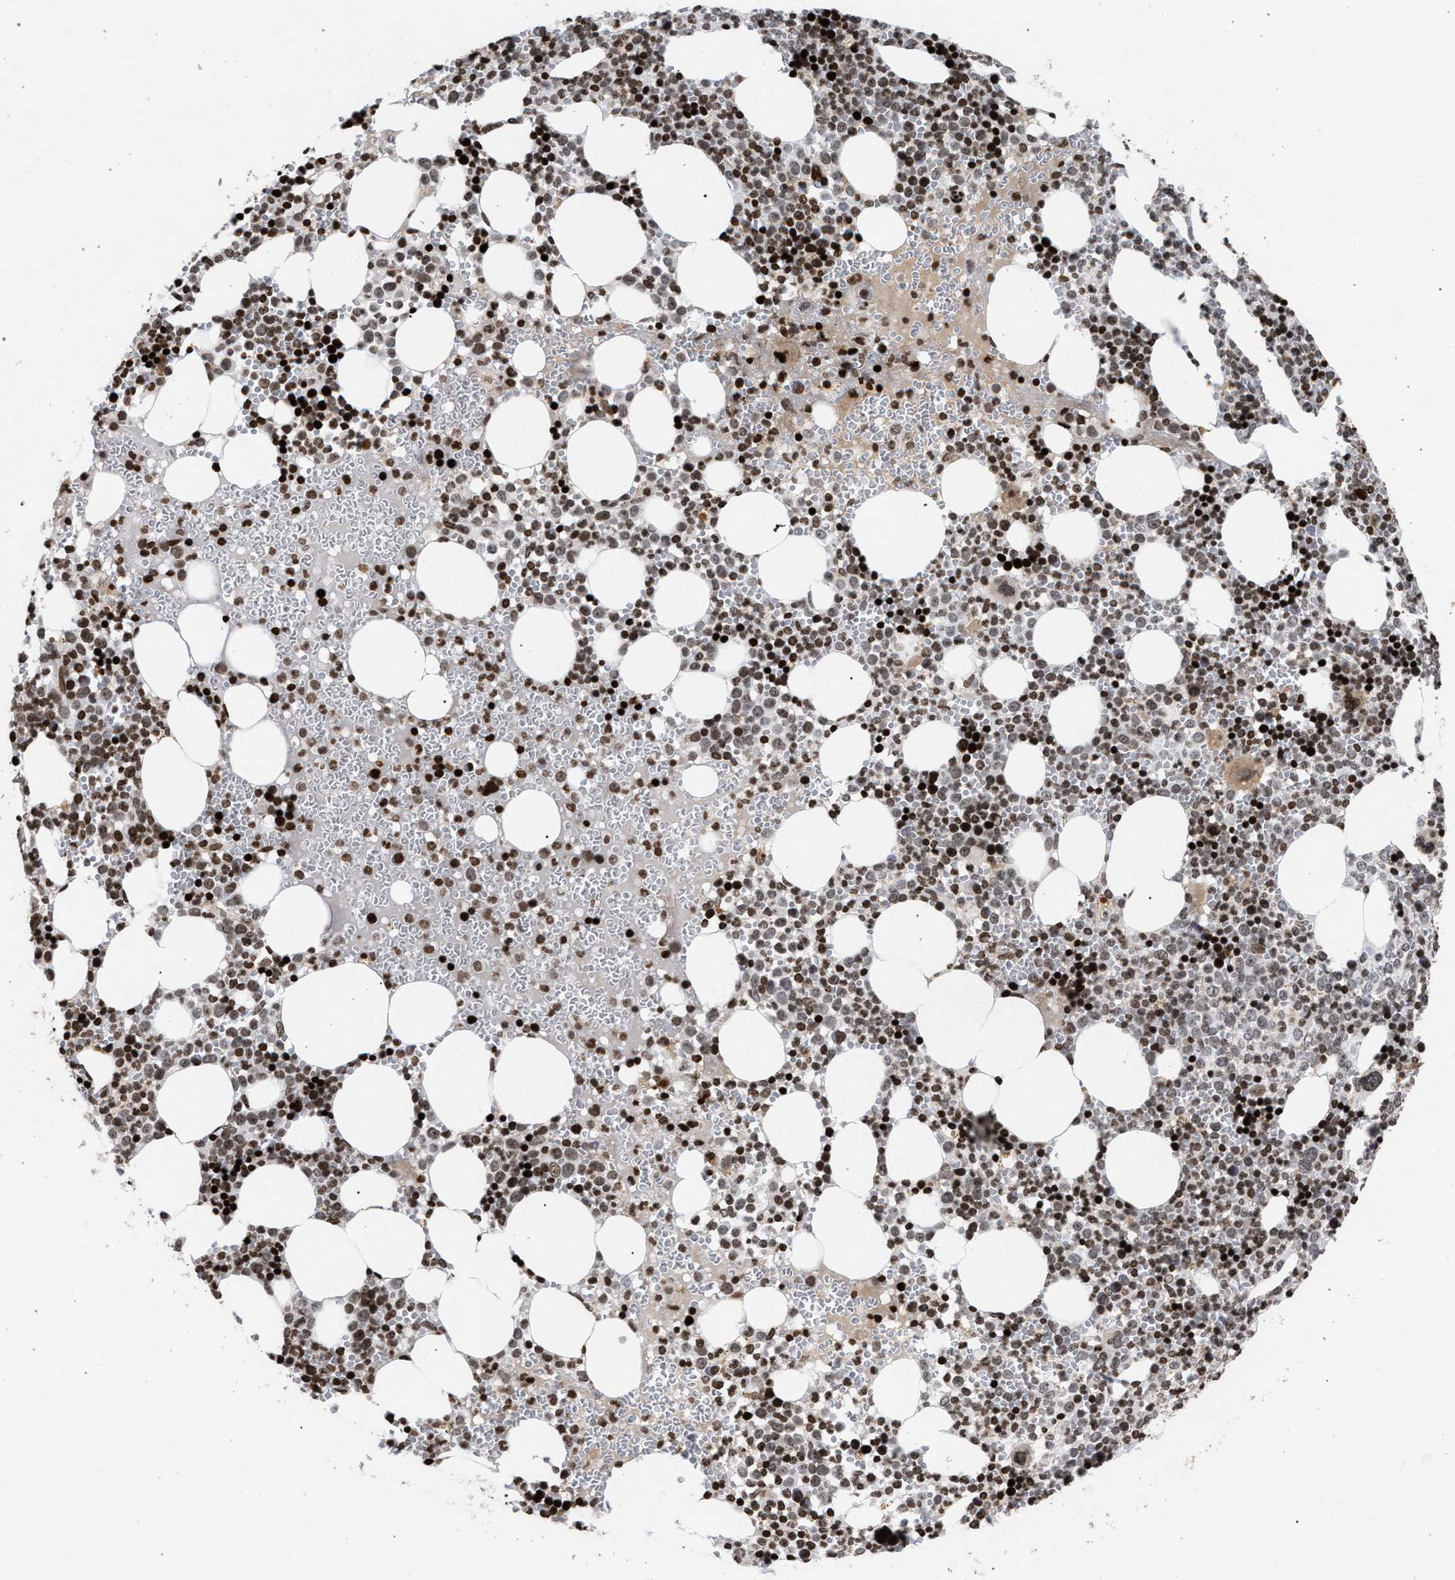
{"staining": {"intensity": "strong", "quantity": ">75%", "location": "nuclear"}, "tissue": "bone marrow", "cell_type": "Hematopoietic cells", "image_type": "normal", "snomed": [{"axis": "morphology", "description": "Normal tissue, NOS"}, {"axis": "morphology", "description": "Inflammation, NOS"}, {"axis": "topography", "description": "Bone marrow"}], "caption": "Immunohistochemical staining of normal human bone marrow displays high levels of strong nuclear expression in about >75% of hematopoietic cells.", "gene": "FOXD3", "patient": {"sex": "female", "age": 67}}